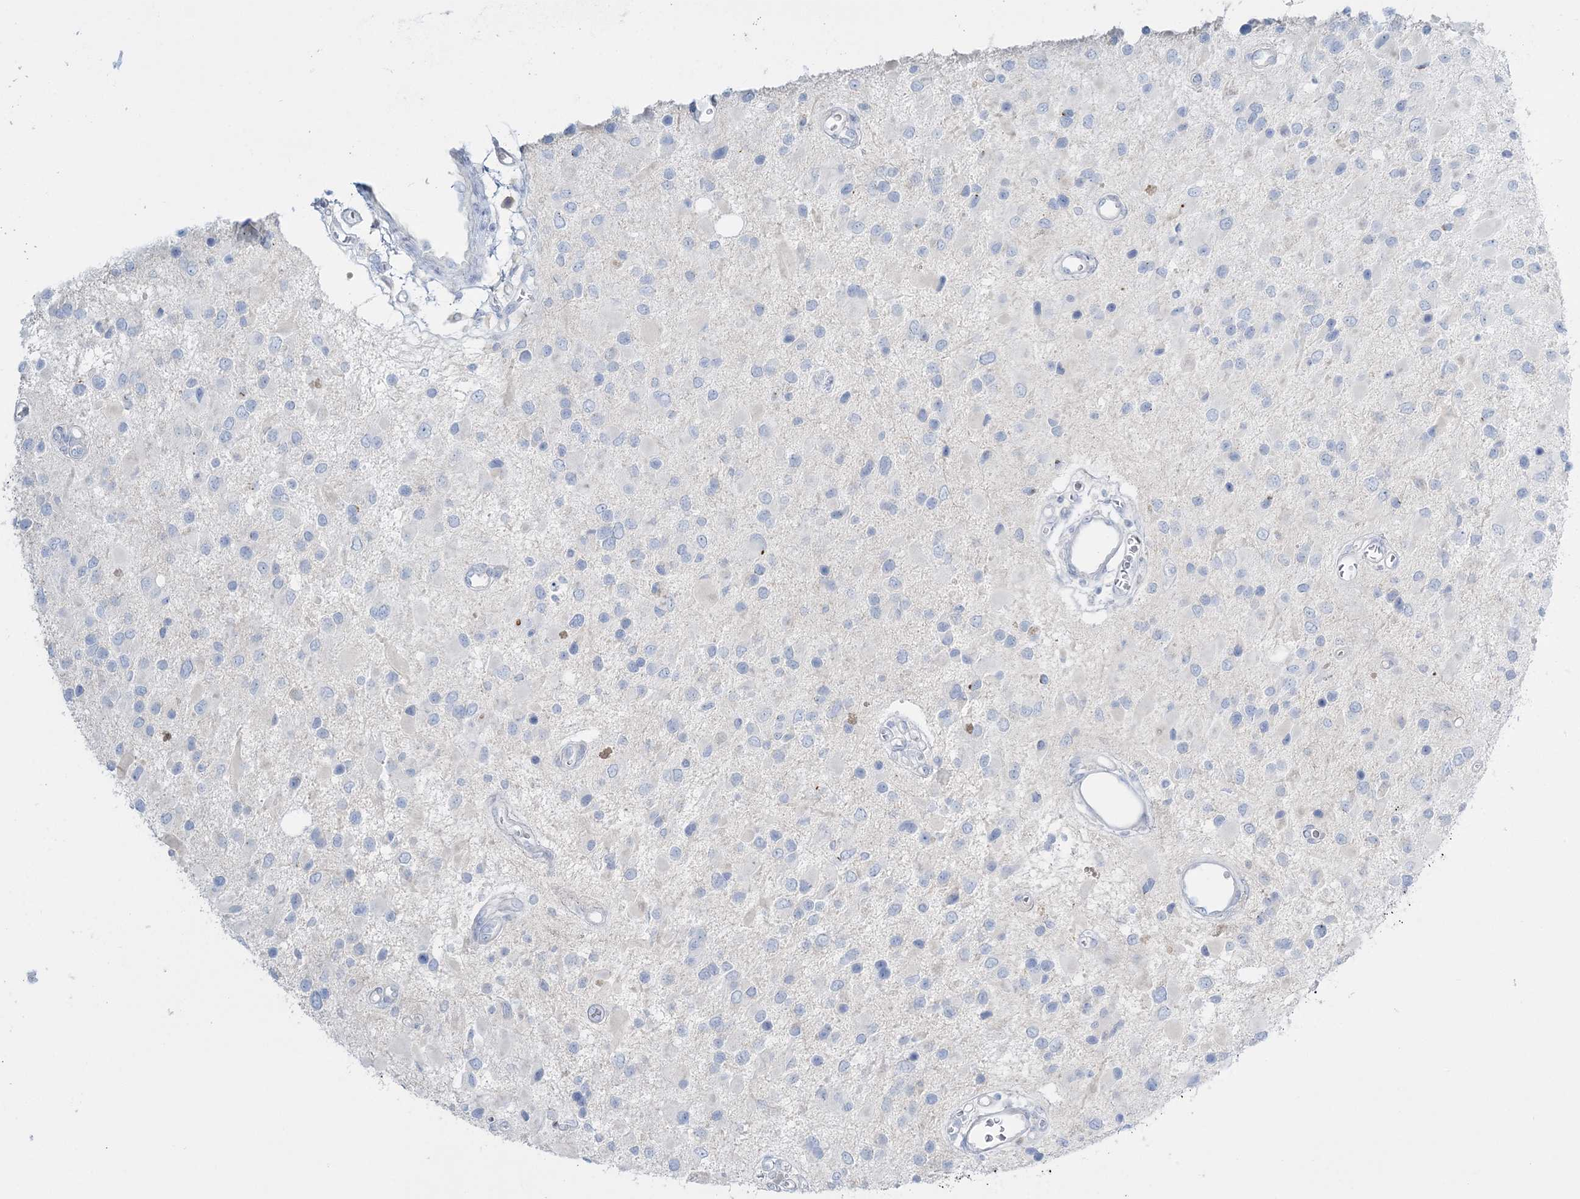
{"staining": {"intensity": "negative", "quantity": "none", "location": "none"}, "tissue": "glioma", "cell_type": "Tumor cells", "image_type": "cancer", "snomed": [{"axis": "morphology", "description": "Glioma, malignant, High grade"}, {"axis": "topography", "description": "Brain"}], "caption": "The histopathology image exhibits no significant positivity in tumor cells of malignant glioma (high-grade).", "gene": "WDSUB1", "patient": {"sex": "male", "age": 53}}